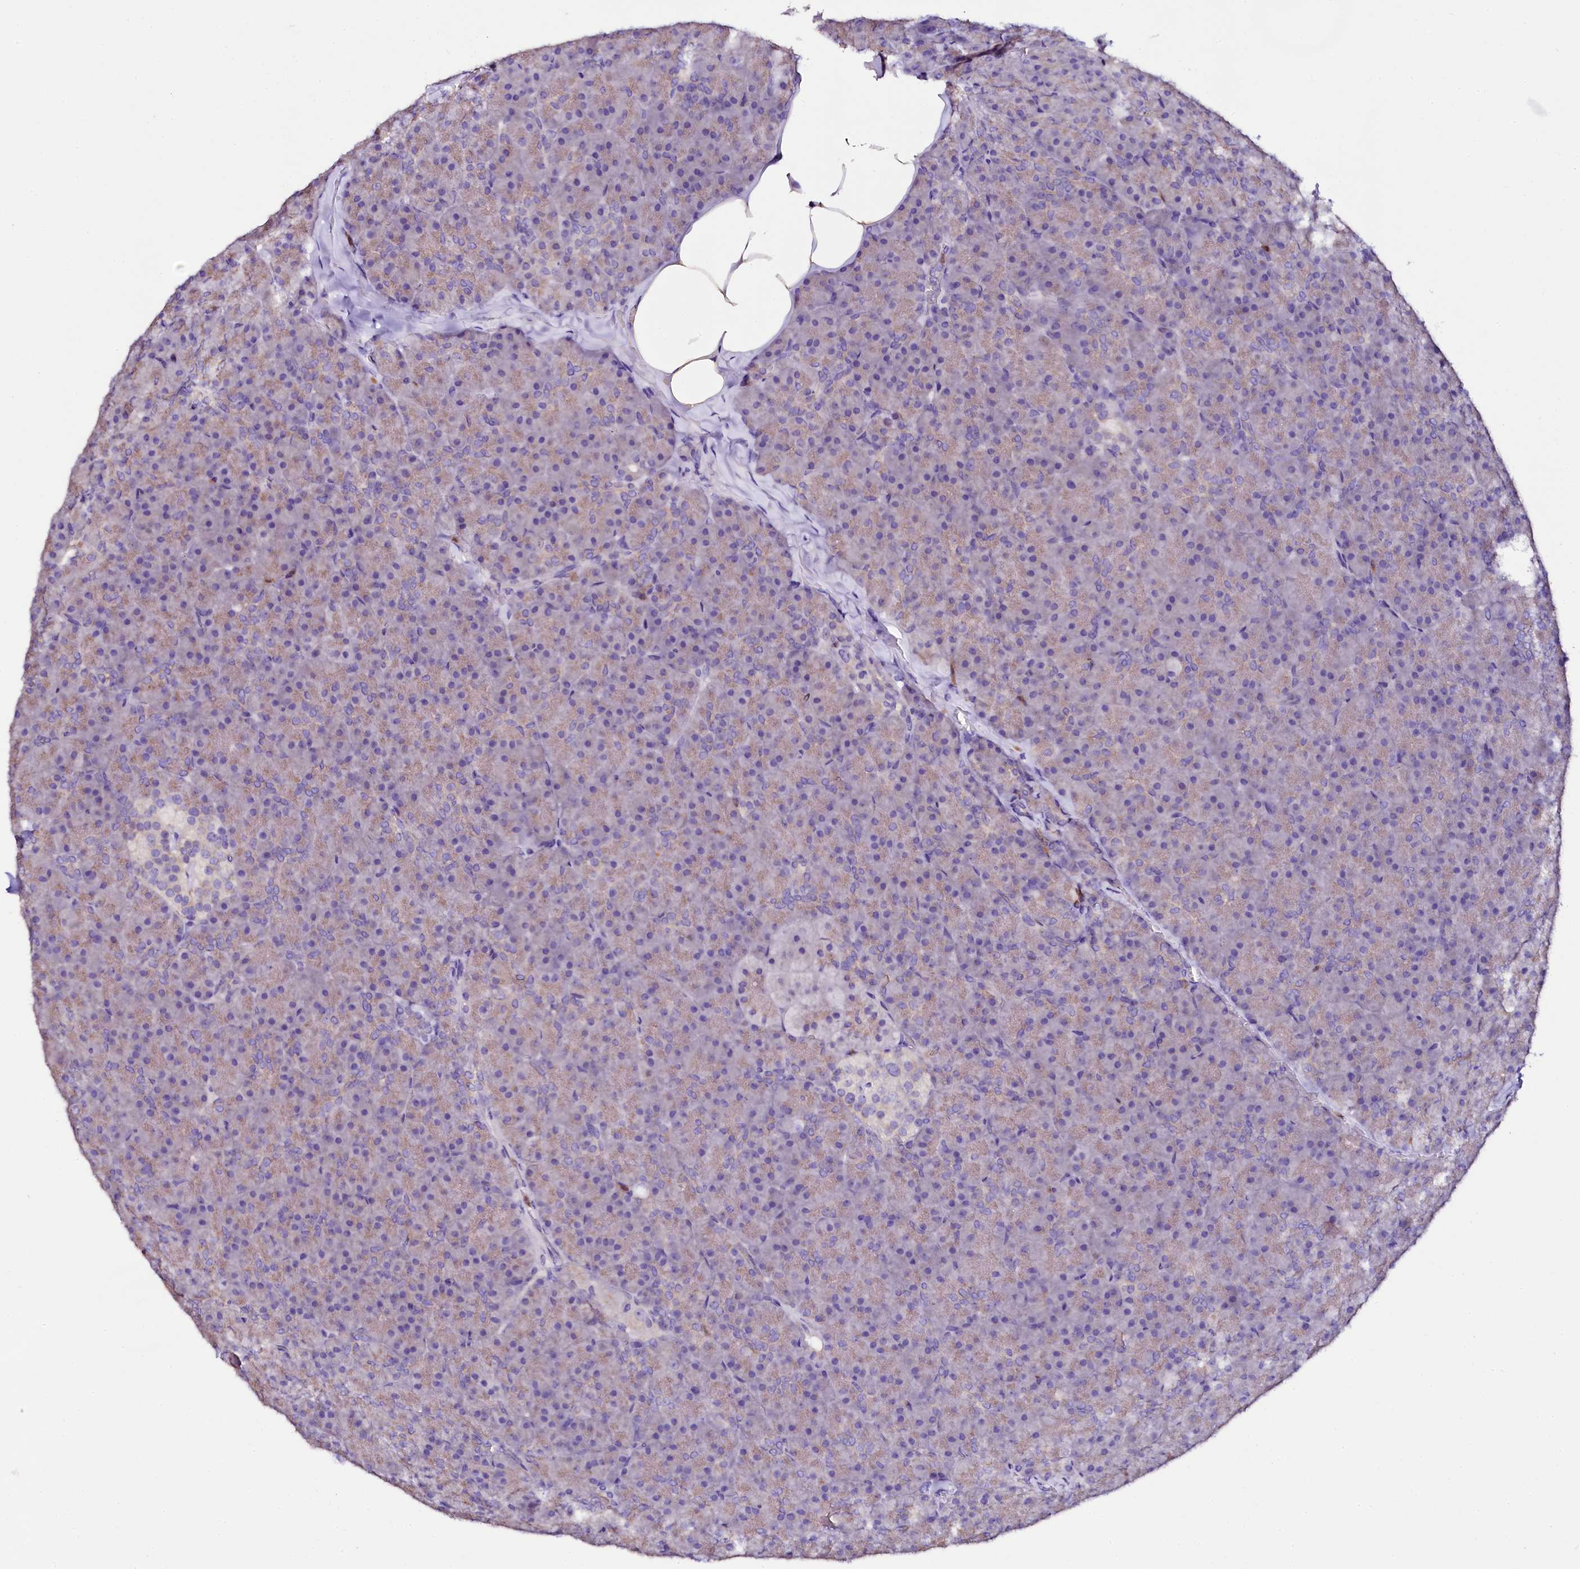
{"staining": {"intensity": "weak", "quantity": ">75%", "location": "cytoplasmic/membranous"}, "tissue": "pancreas", "cell_type": "Exocrine glandular cells", "image_type": "normal", "snomed": [{"axis": "morphology", "description": "Normal tissue, NOS"}, {"axis": "topography", "description": "Pancreas"}], "caption": "High-magnification brightfield microscopy of normal pancreas stained with DAB (3,3'-diaminobenzidine) (brown) and counterstained with hematoxylin (blue). exocrine glandular cells exhibit weak cytoplasmic/membranous expression is present in approximately>75% of cells.", "gene": "NAA16", "patient": {"sex": "male", "age": 36}}